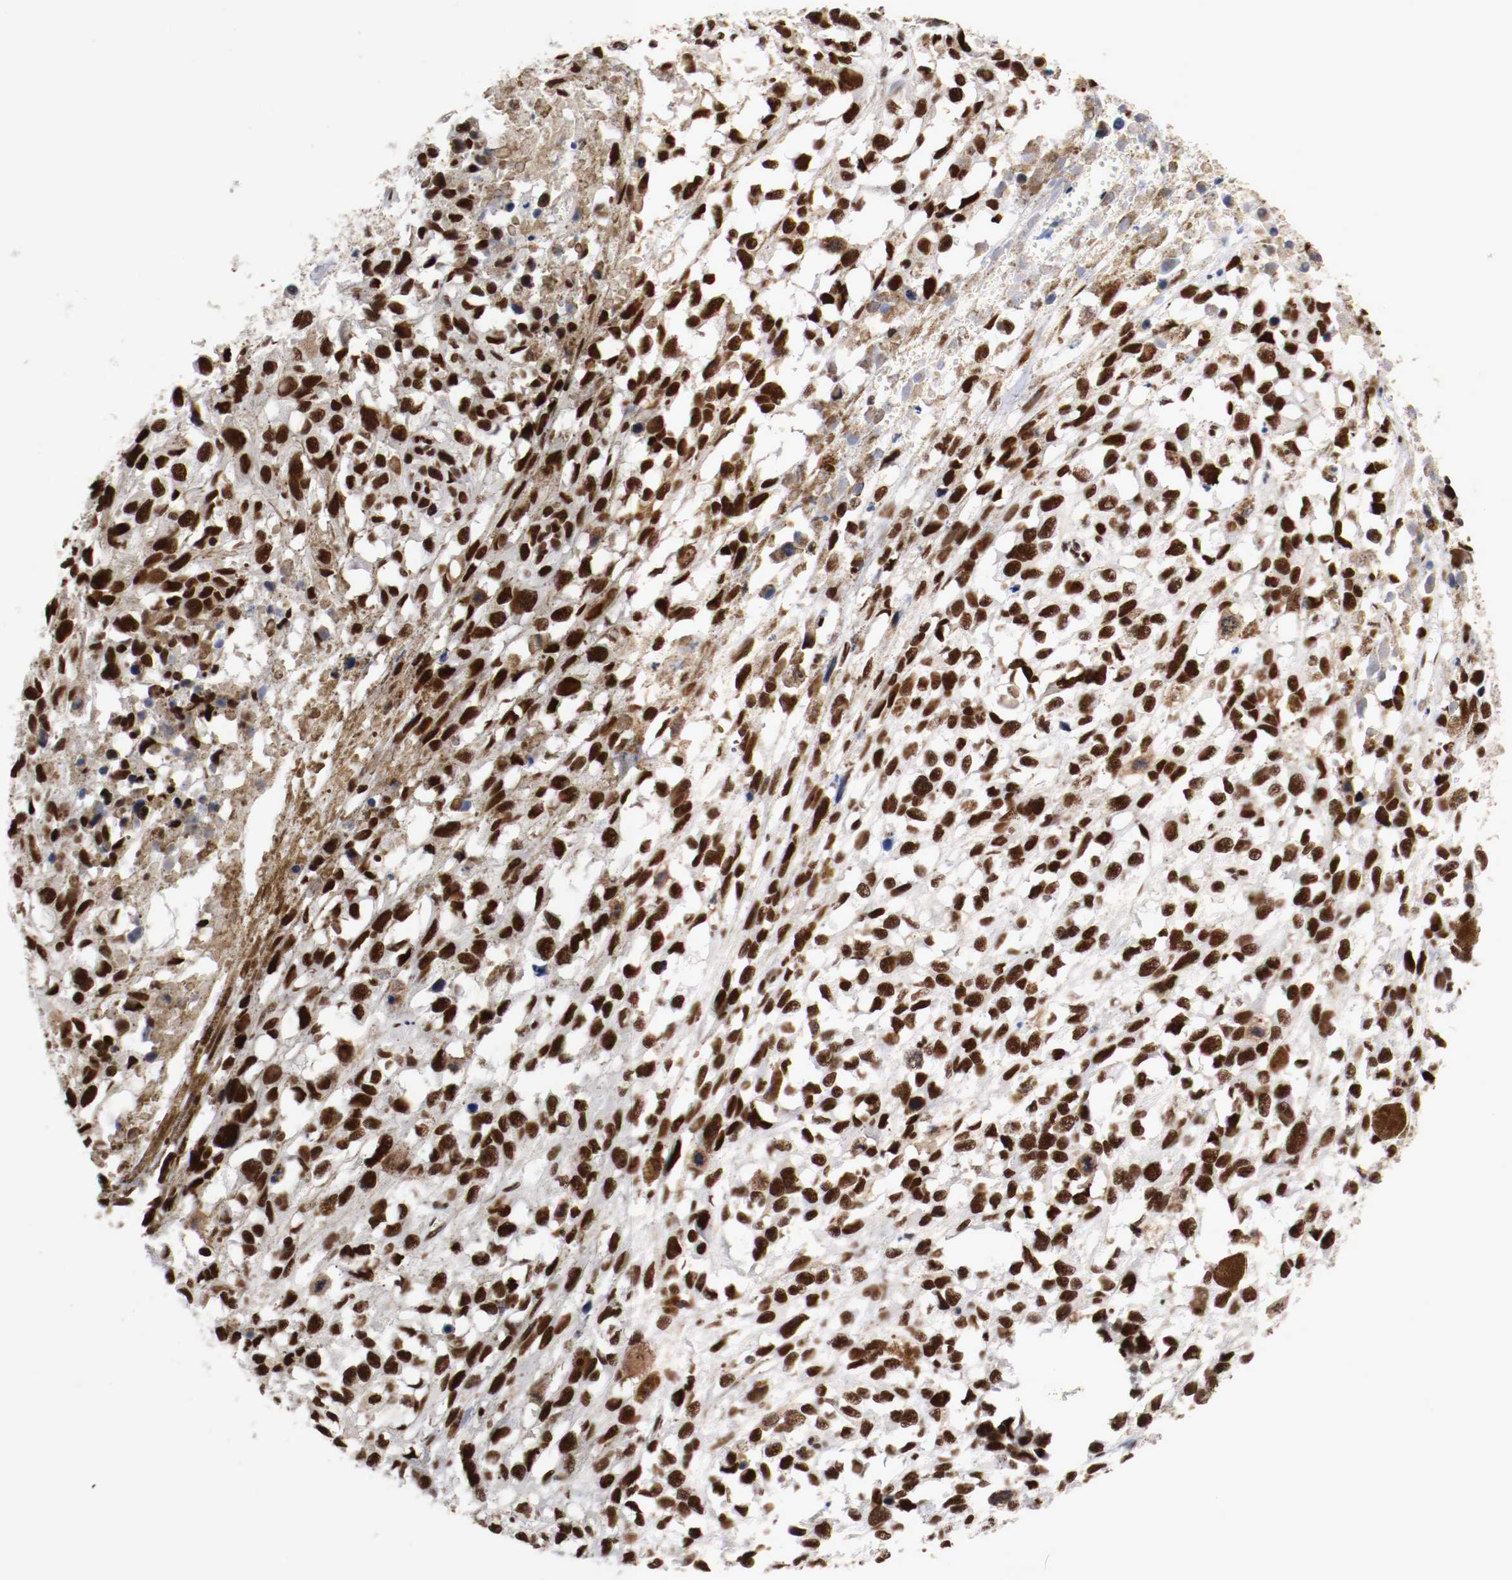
{"staining": {"intensity": "strong", "quantity": ">75%", "location": "nuclear"}, "tissue": "melanoma", "cell_type": "Tumor cells", "image_type": "cancer", "snomed": [{"axis": "morphology", "description": "Malignant melanoma, Metastatic site"}, {"axis": "topography", "description": "Lymph node"}], "caption": "Protein expression by immunohistochemistry (IHC) displays strong nuclear positivity in about >75% of tumor cells in melanoma.", "gene": "MEF2D", "patient": {"sex": "male", "age": 59}}